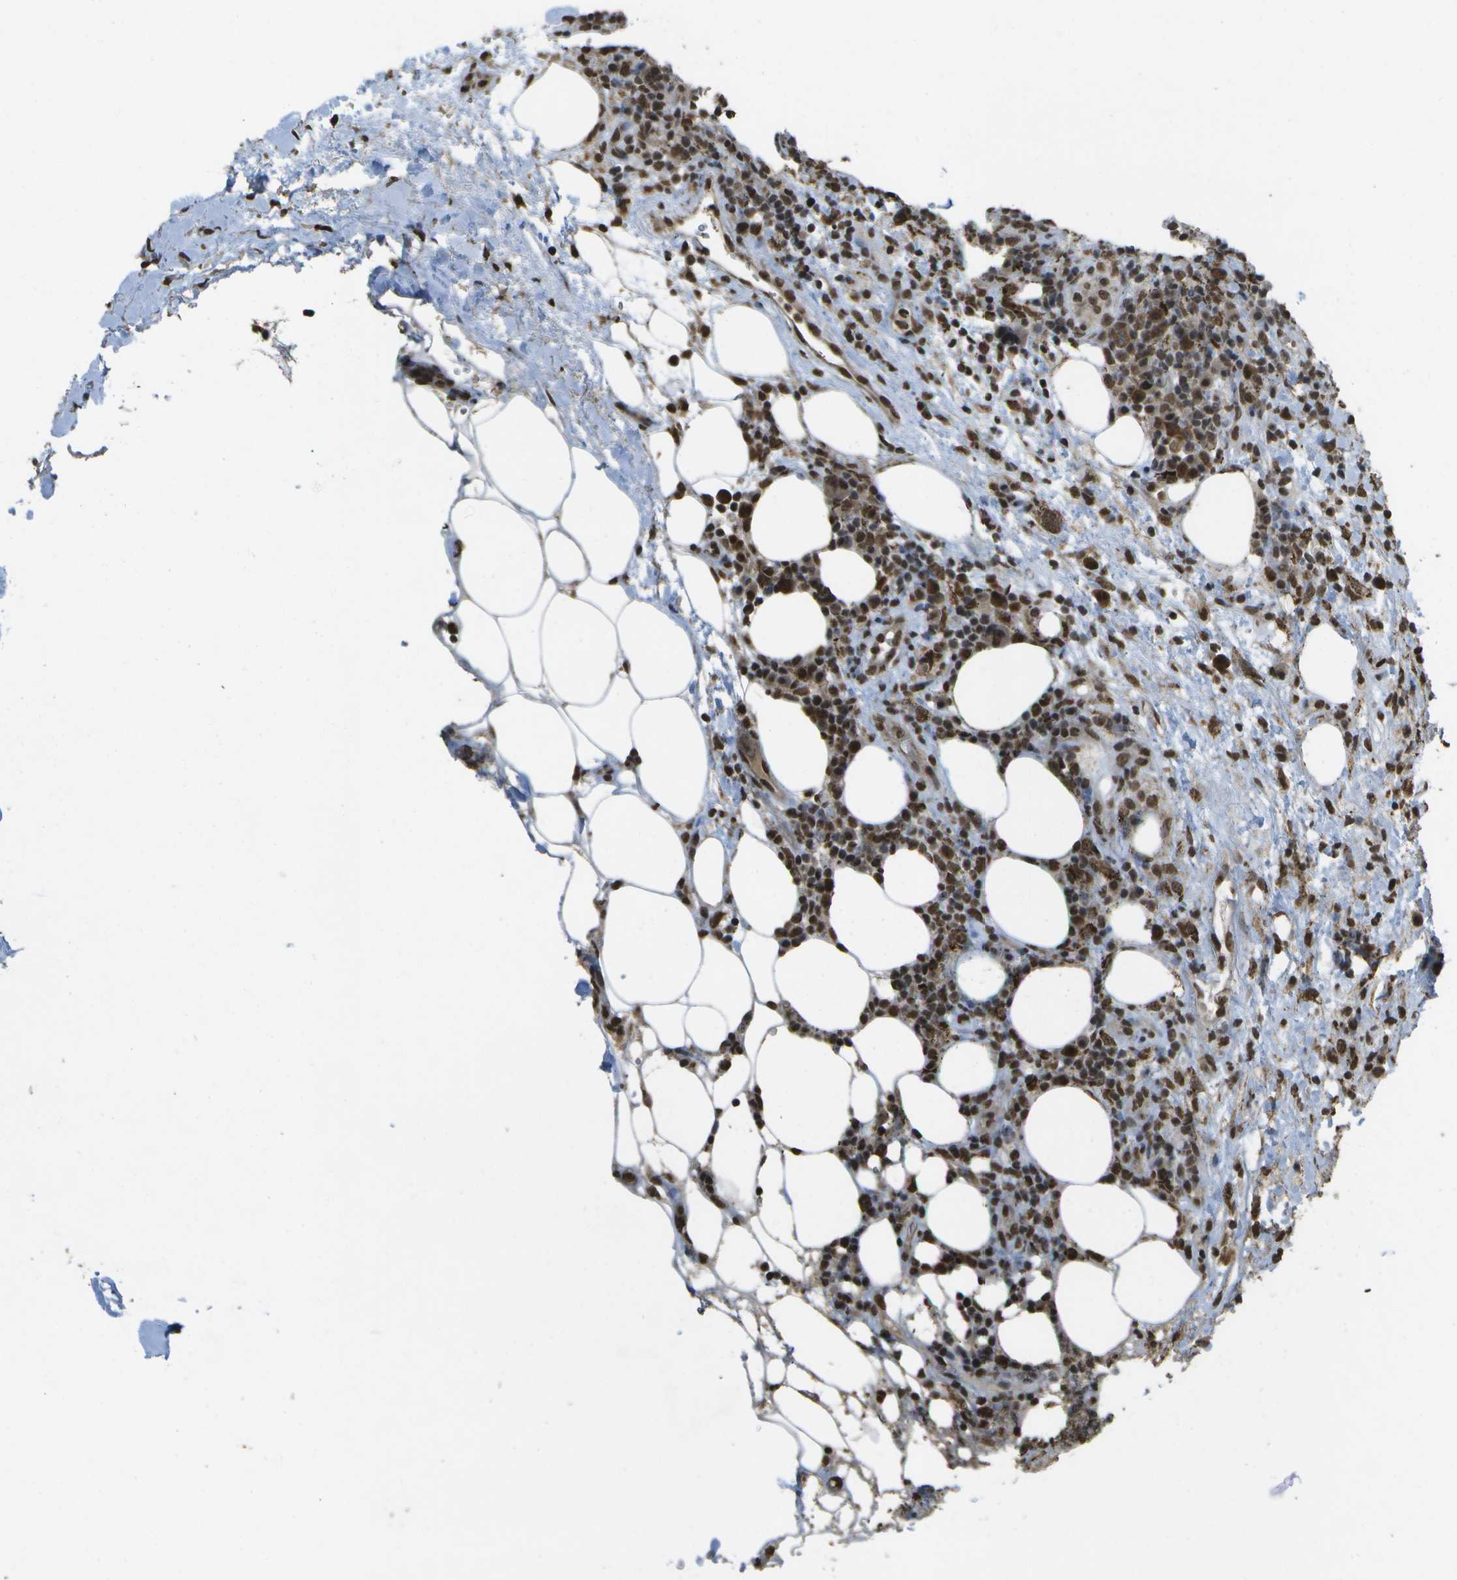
{"staining": {"intensity": "moderate", "quantity": ">75%", "location": "nuclear"}, "tissue": "lymphoma", "cell_type": "Tumor cells", "image_type": "cancer", "snomed": [{"axis": "morphology", "description": "Malignant lymphoma, non-Hodgkin's type, High grade"}, {"axis": "topography", "description": "Lymph node"}], "caption": "The histopathology image reveals immunohistochemical staining of lymphoma. There is moderate nuclear expression is appreciated in about >75% of tumor cells.", "gene": "SPEN", "patient": {"sex": "female", "age": 76}}